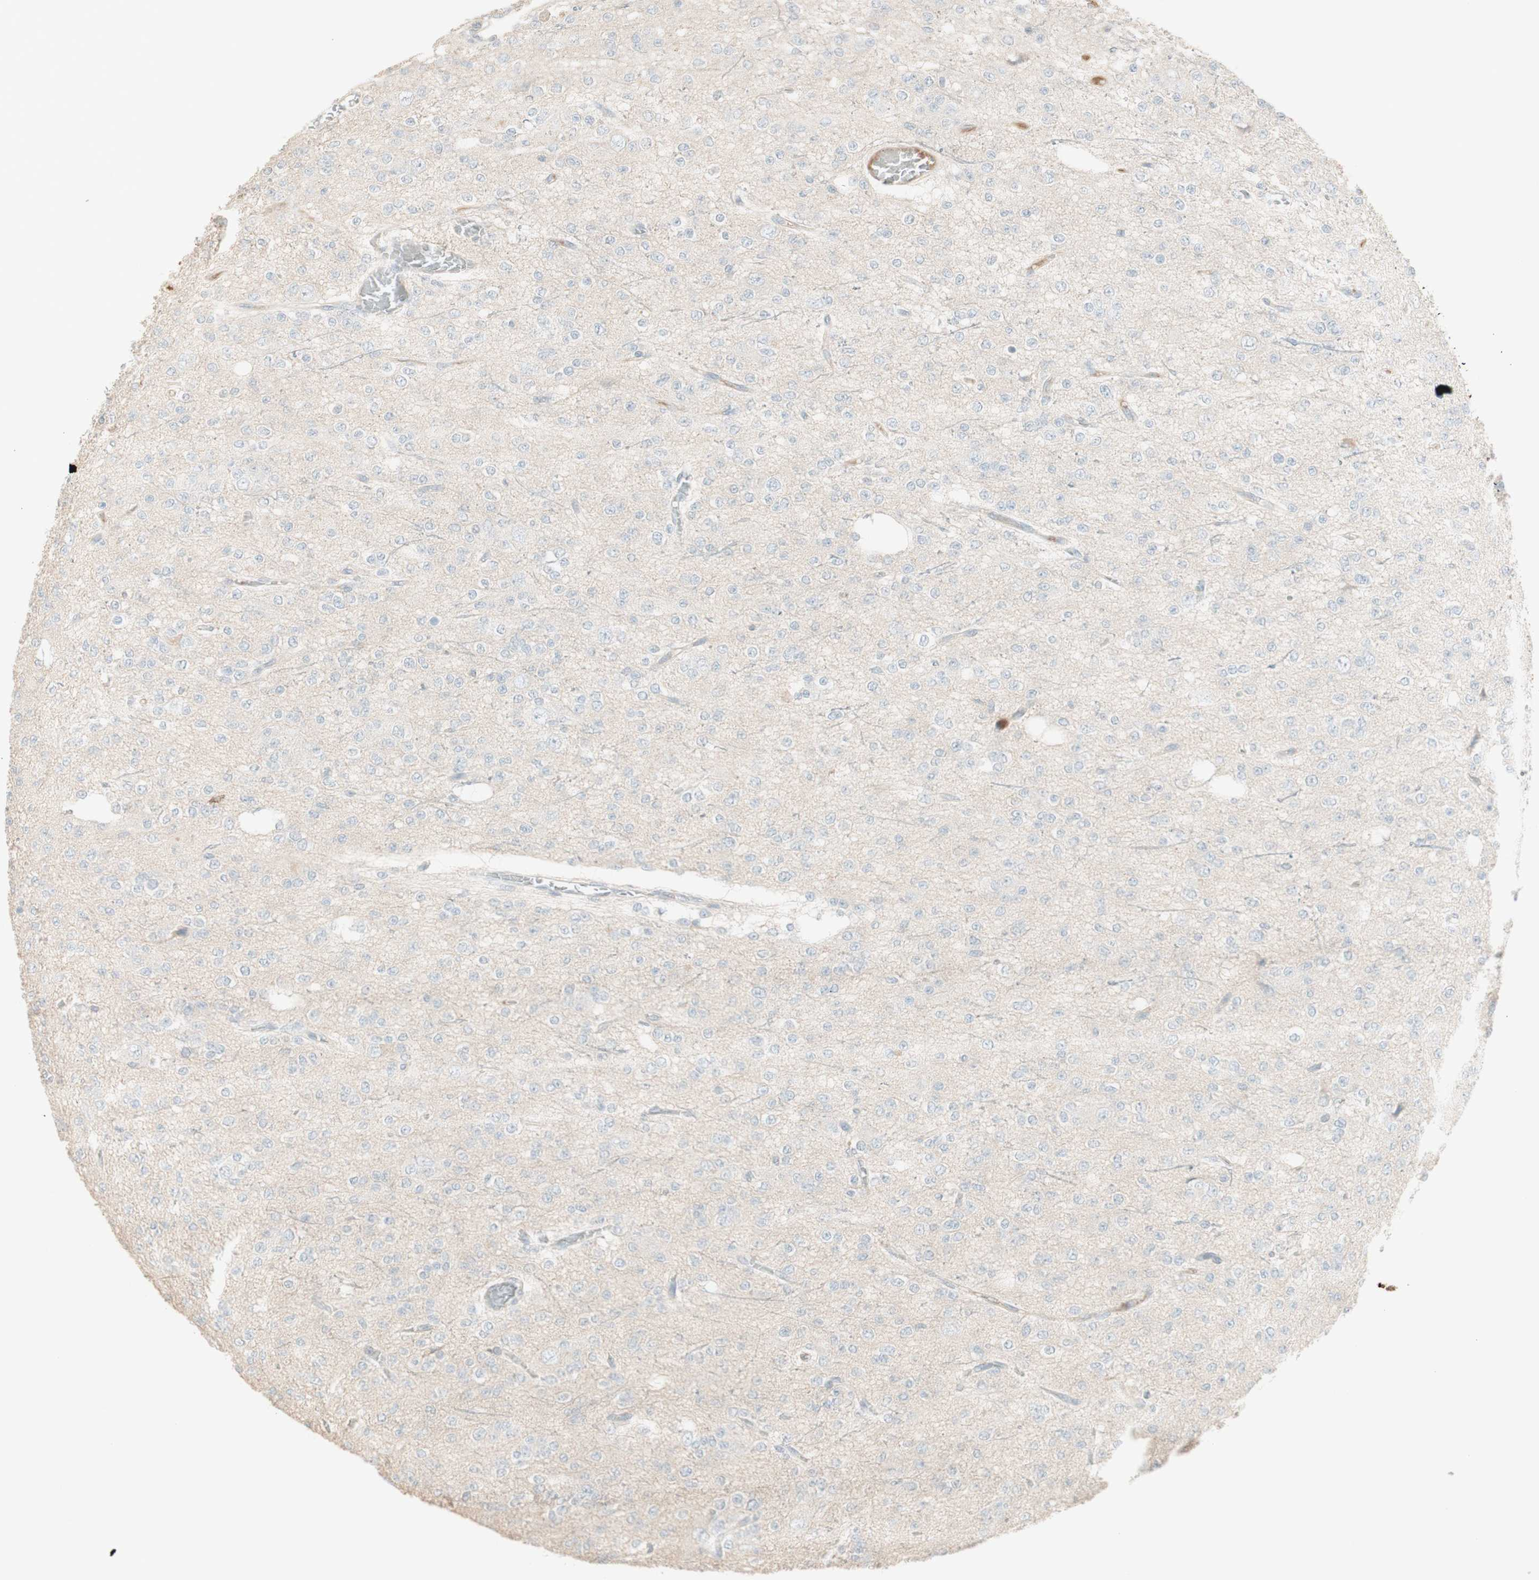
{"staining": {"intensity": "negative", "quantity": "none", "location": "none"}, "tissue": "glioma", "cell_type": "Tumor cells", "image_type": "cancer", "snomed": [{"axis": "morphology", "description": "Glioma, malignant, Low grade"}, {"axis": "topography", "description": "Brain"}], "caption": "Immunohistochemical staining of malignant low-grade glioma shows no significant positivity in tumor cells.", "gene": "IFNG", "patient": {"sex": "male", "age": 38}}